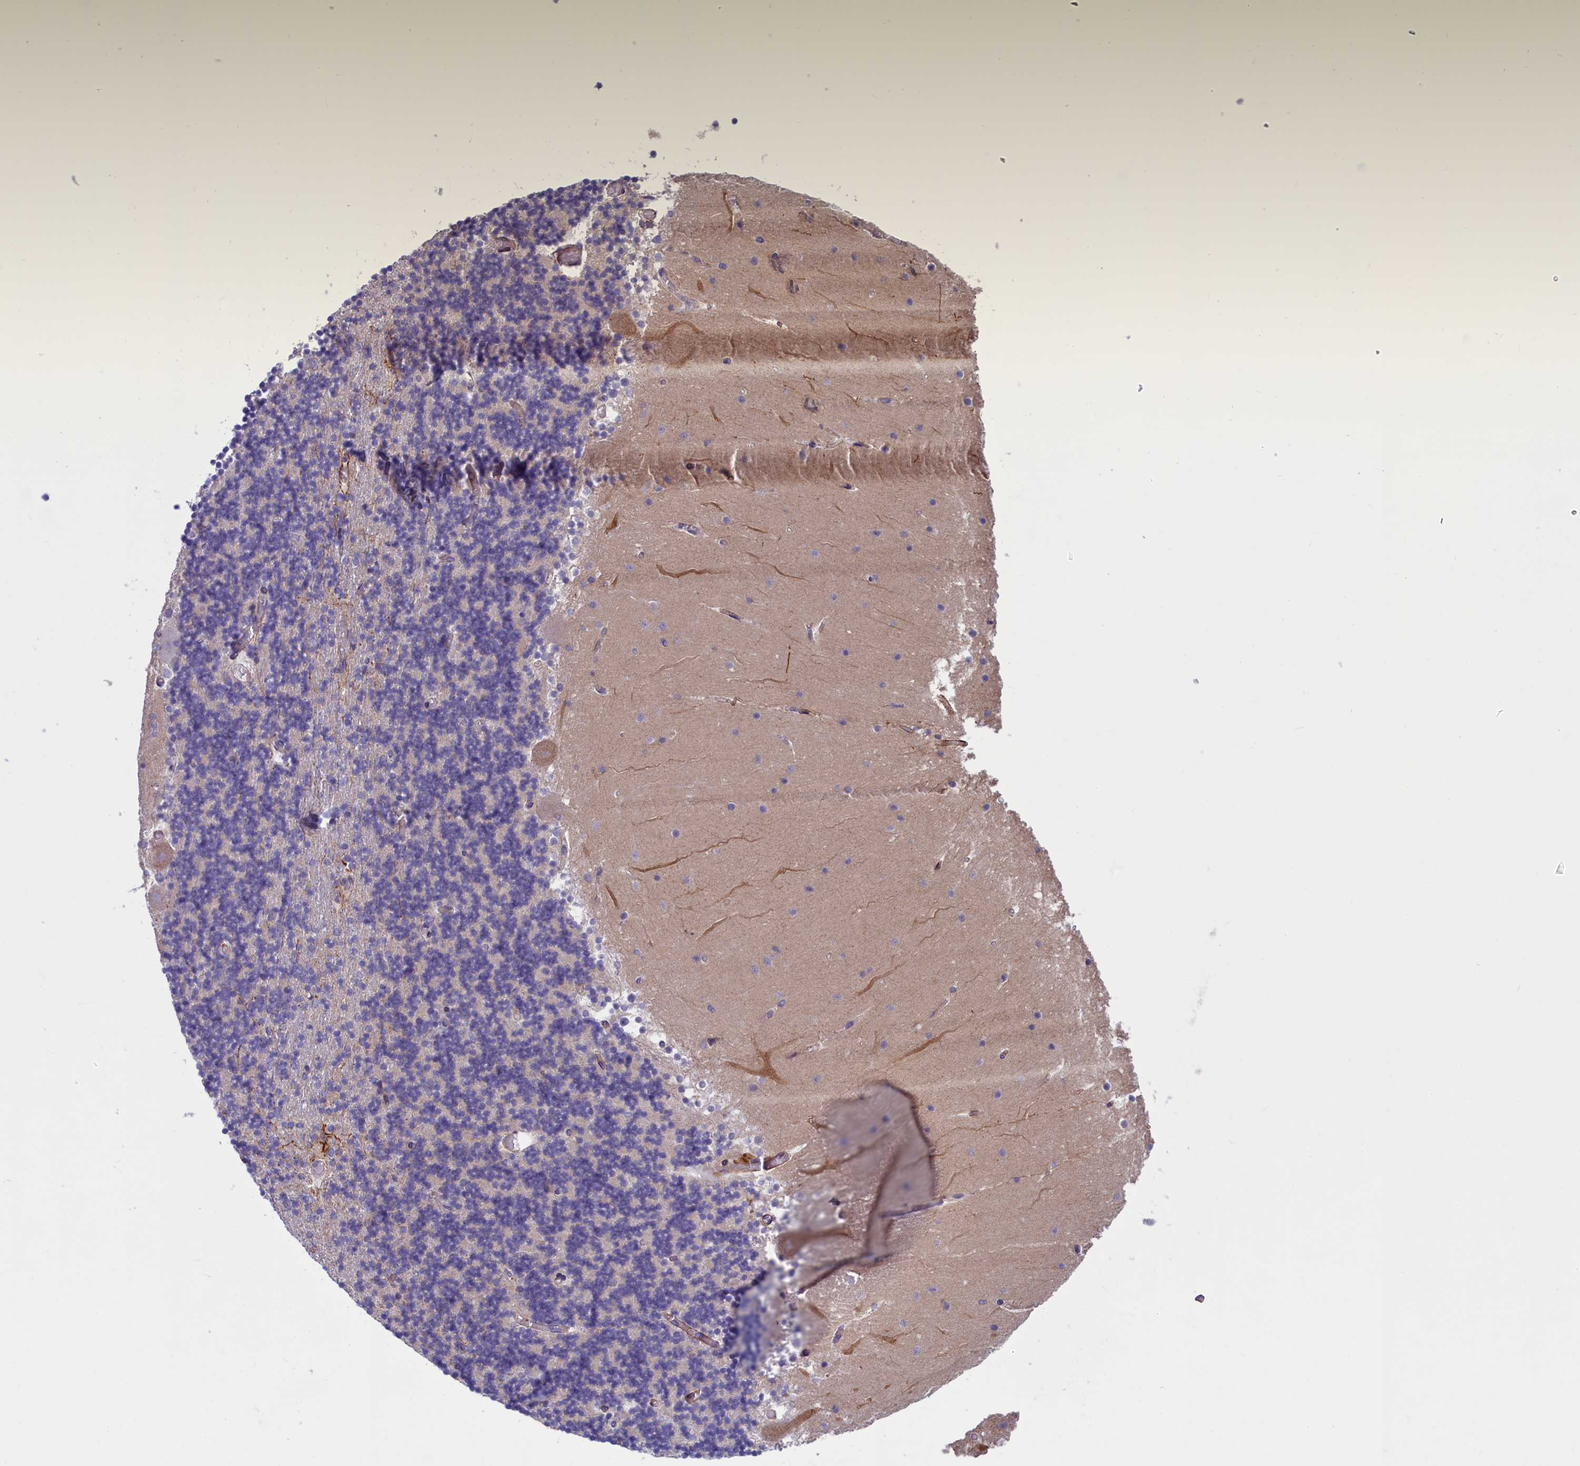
{"staining": {"intensity": "negative", "quantity": "none", "location": "none"}, "tissue": "cerebellum", "cell_type": "Cells in granular layer", "image_type": "normal", "snomed": [{"axis": "morphology", "description": "Normal tissue, NOS"}, {"axis": "topography", "description": "Cerebellum"}], "caption": "Immunohistochemistry (IHC) of unremarkable human cerebellum displays no staining in cells in granular layer.", "gene": "LOXL1", "patient": {"sex": "female", "age": 28}}